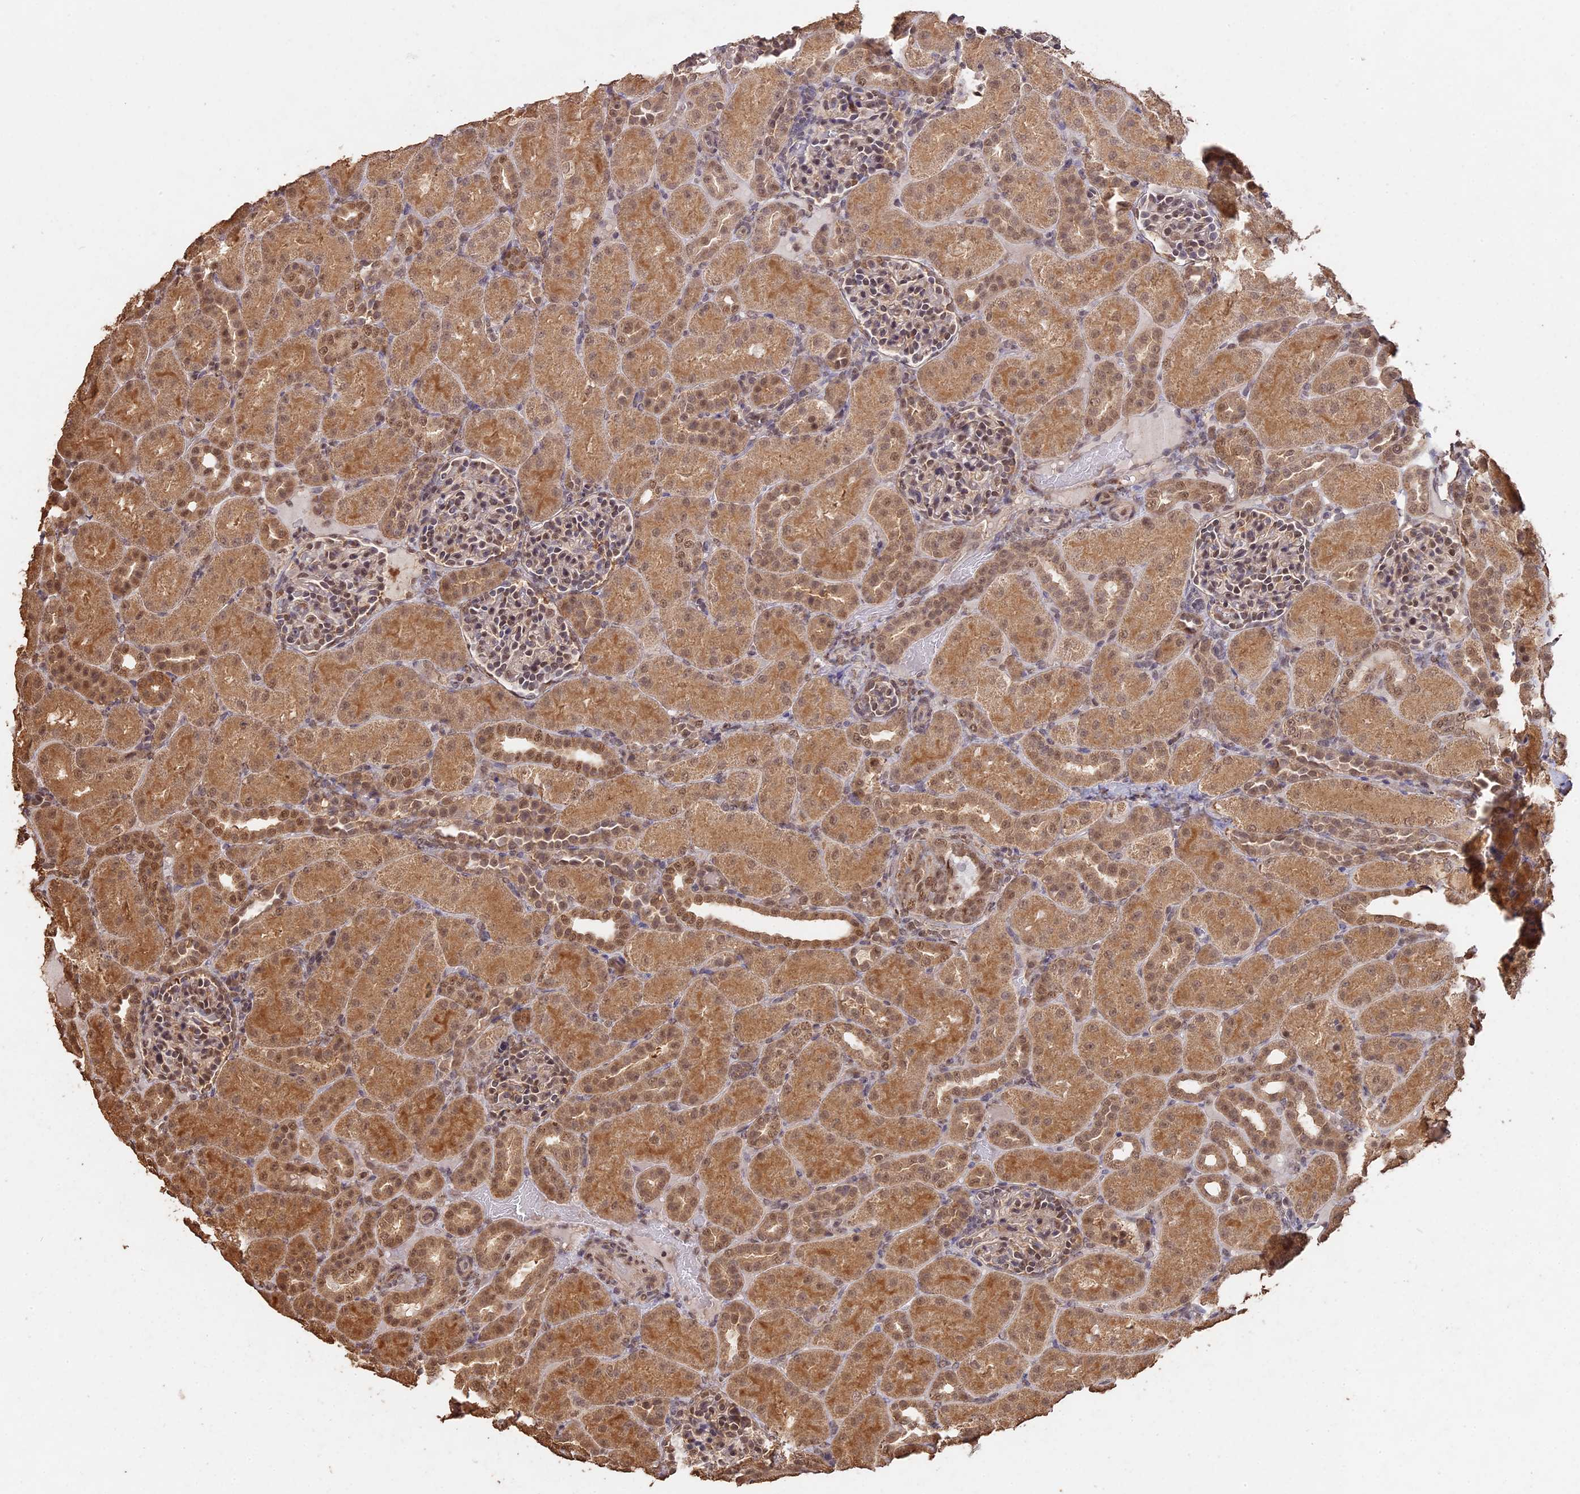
{"staining": {"intensity": "moderate", "quantity": "25%-75%", "location": "nuclear"}, "tissue": "kidney", "cell_type": "Cells in glomeruli", "image_type": "normal", "snomed": [{"axis": "morphology", "description": "Normal tissue, NOS"}, {"axis": "topography", "description": "Kidney"}], "caption": "Moderate nuclear protein positivity is seen in approximately 25%-75% of cells in glomeruli in kidney. The staining was performed using DAB (3,3'-diaminobenzidine), with brown indicating positive protein expression. Nuclei are stained blue with hematoxylin.", "gene": "PSMC6", "patient": {"sex": "male", "age": 1}}